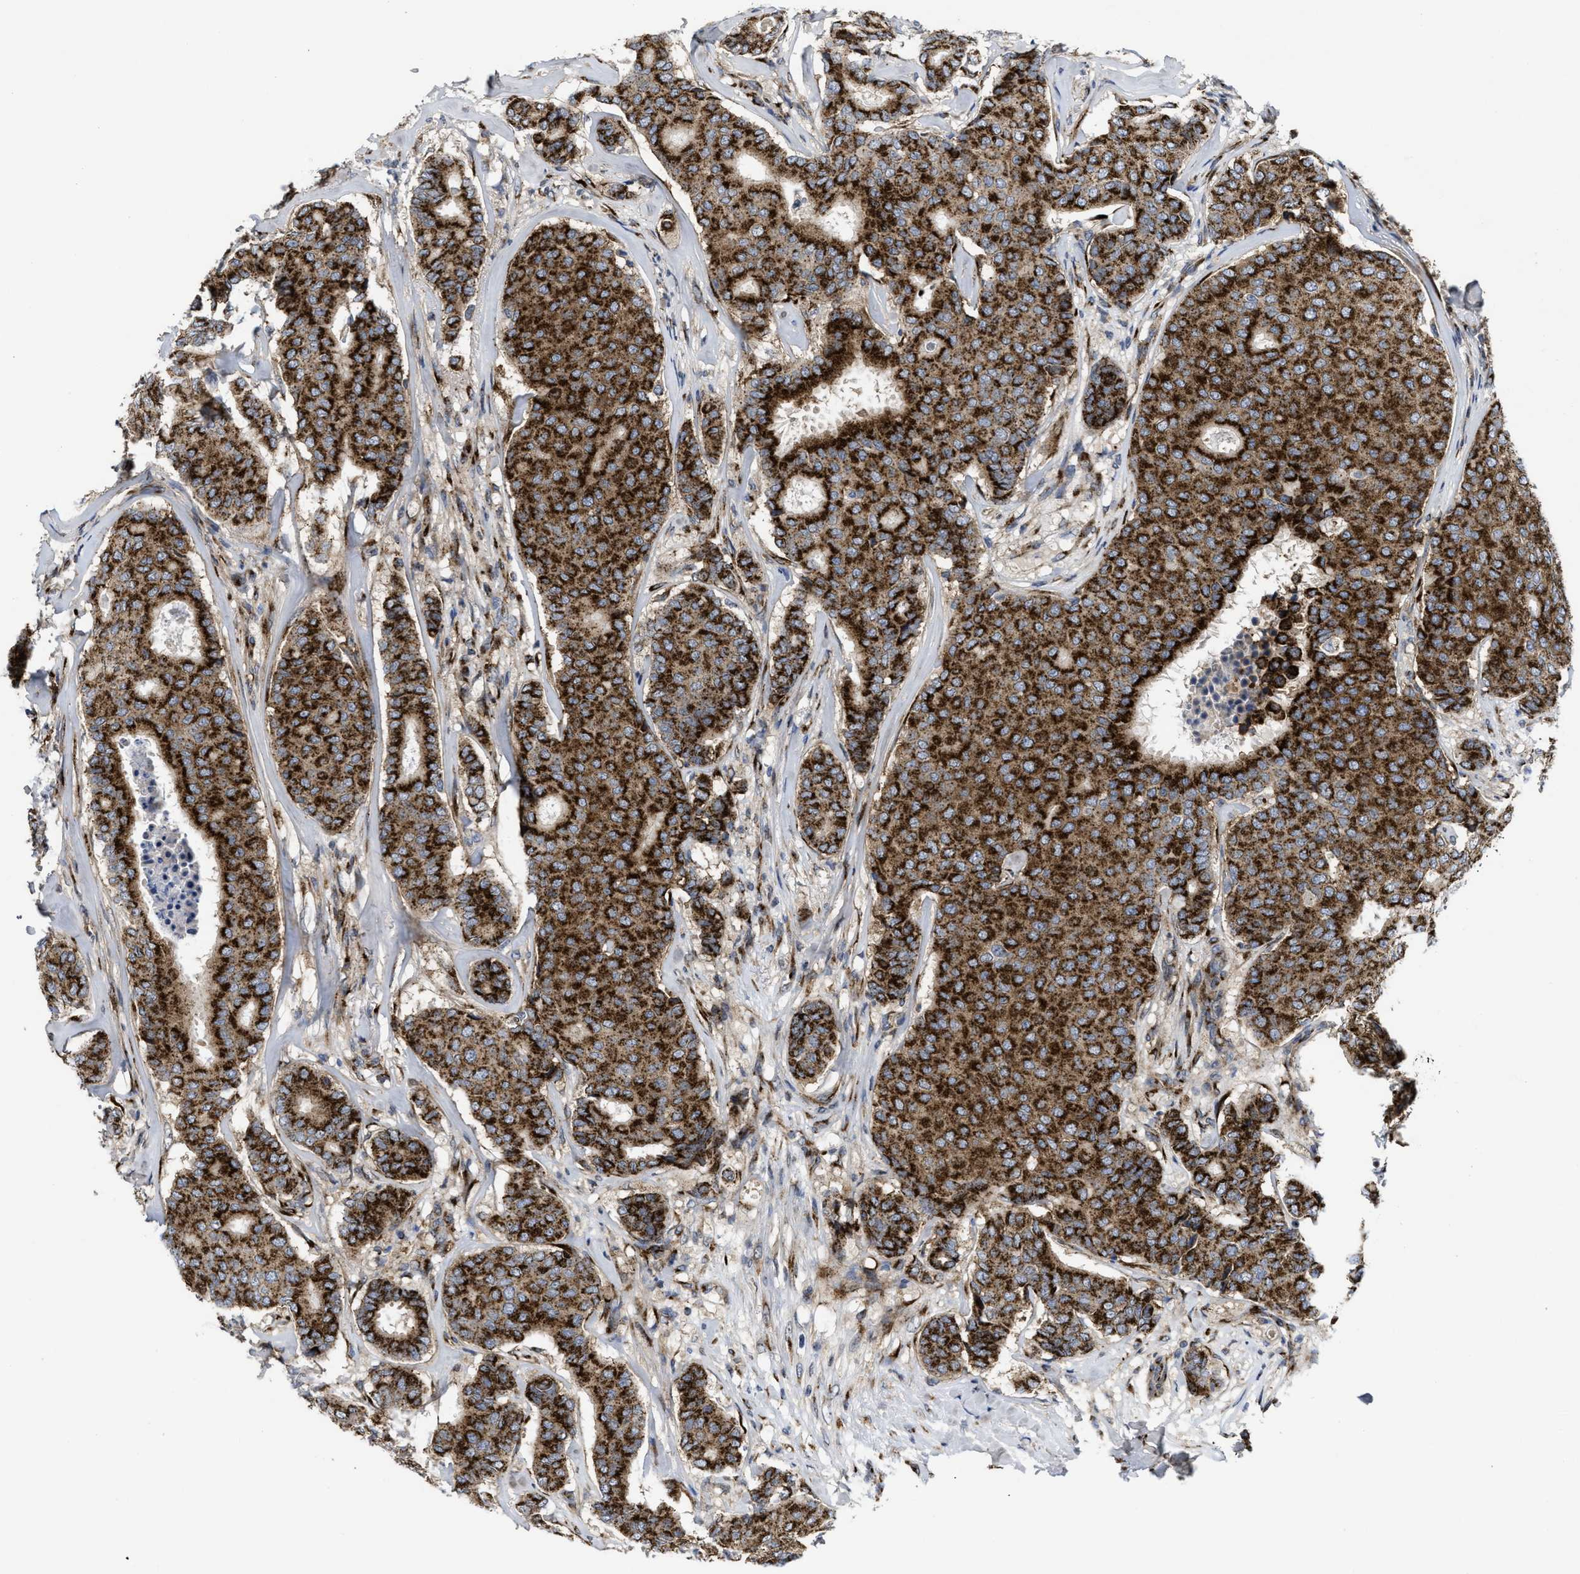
{"staining": {"intensity": "strong", "quantity": ">75%", "location": "cytoplasmic/membranous"}, "tissue": "breast cancer", "cell_type": "Tumor cells", "image_type": "cancer", "snomed": [{"axis": "morphology", "description": "Duct carcinoma"}, {"axis": "topography", "description": "Breast"}], "caption": "Intraductal carcinoma (breast) stained with DAB IHC exhibits high levels of strong cytoplasmic/membranous staining in approximately >75% of tumor cells.", "gene": "ZNF70", "patient": {"sex": "female", "age": 75}}